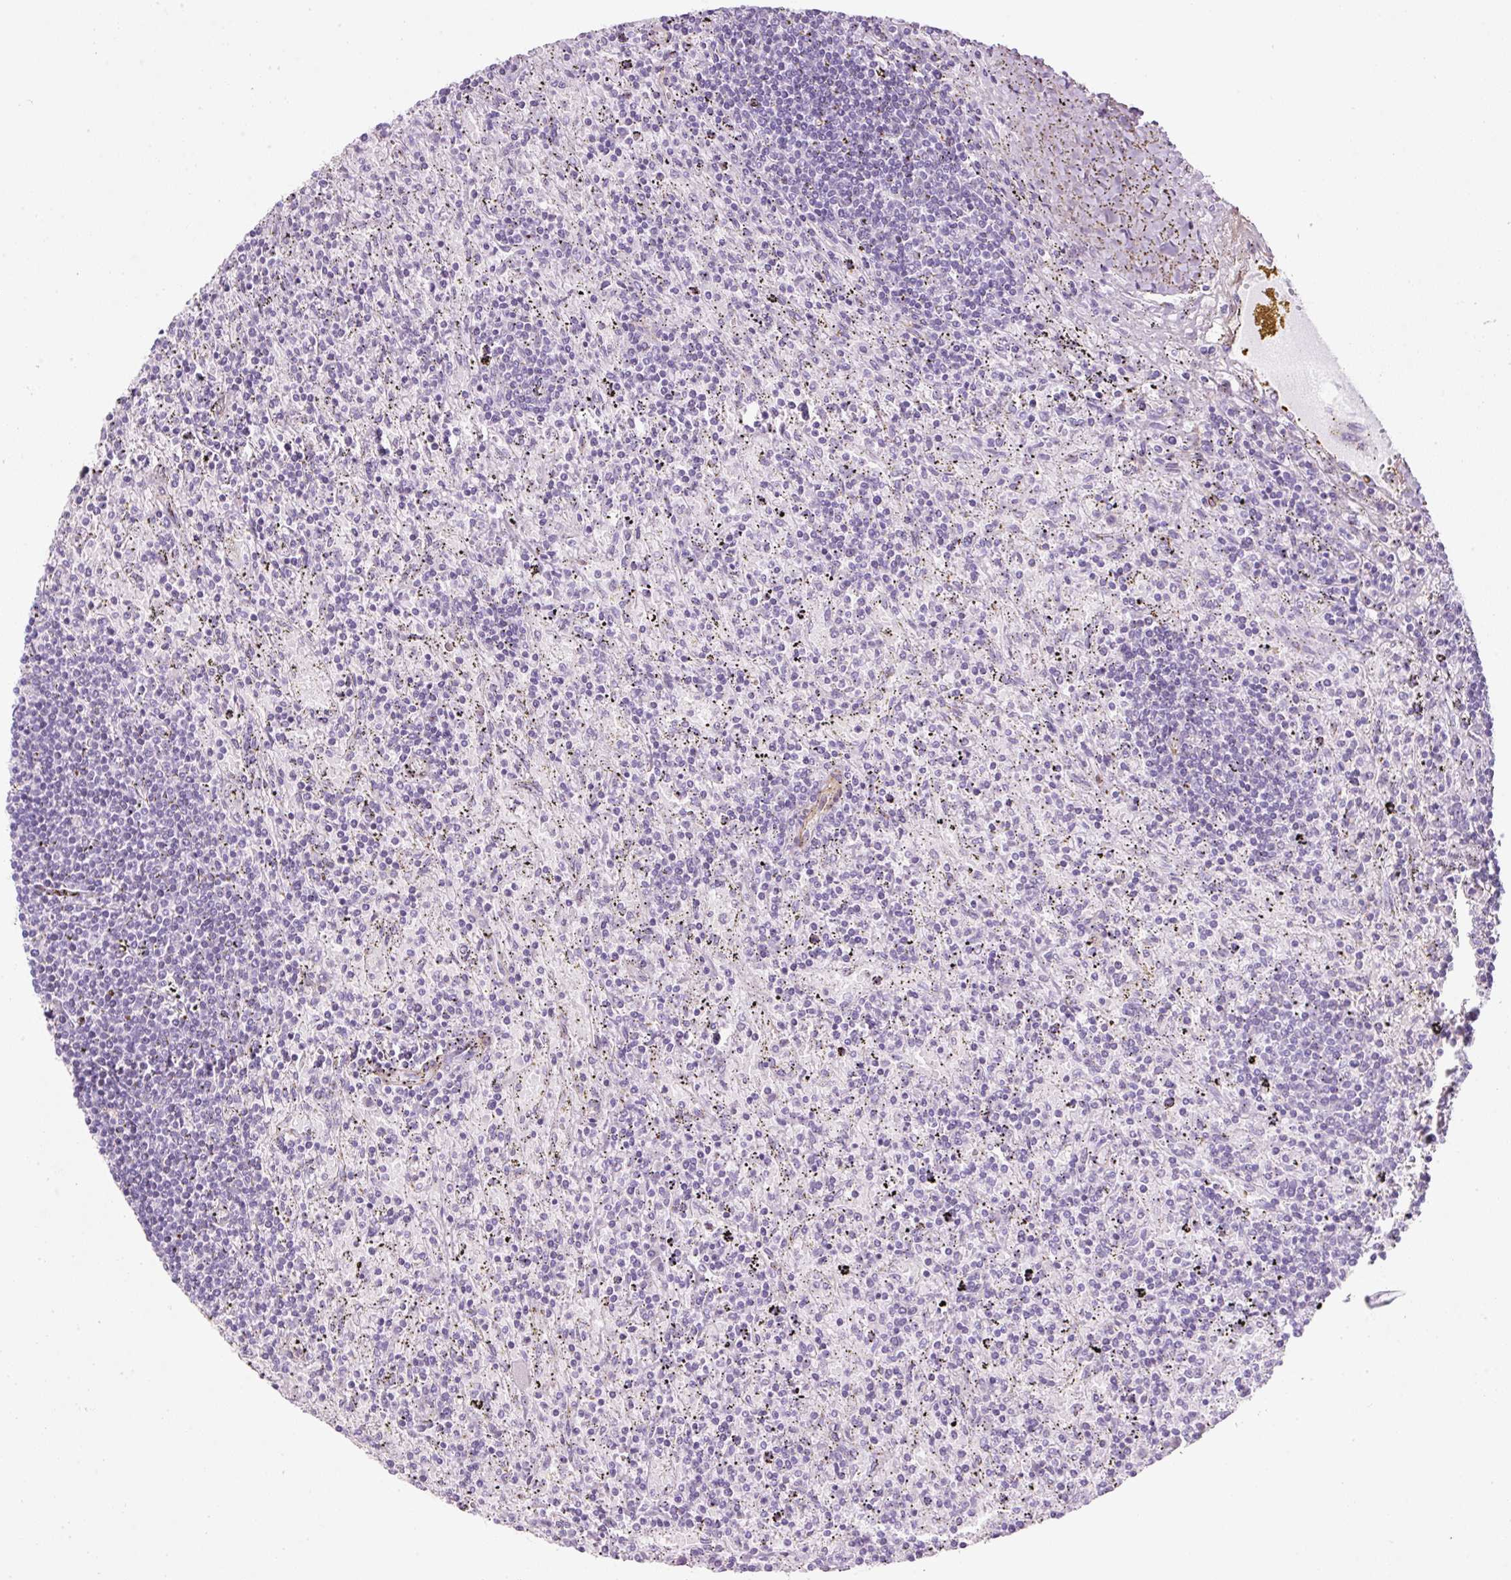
{"staining": {"intensity": "negative", "quantity": "none", "location": "none"}, "tissue": "lymphoma", "cell_type": "Tumor cells", "image_type": "cancer", "snomed": [{"axis": "morphology", "description": "Malignant lymphoma, non-Hodgkin's type, Low grade"}, {"axis": "topography", "description": "Spleen"}], "caption": "DAB (3,3'-diaminobenzidine) immunohistochemical staining of human lymphoma shows no significant expression in tumor cells.", "gene": "CAVIN3", "patient": {"sex": "male", "age": 76}}